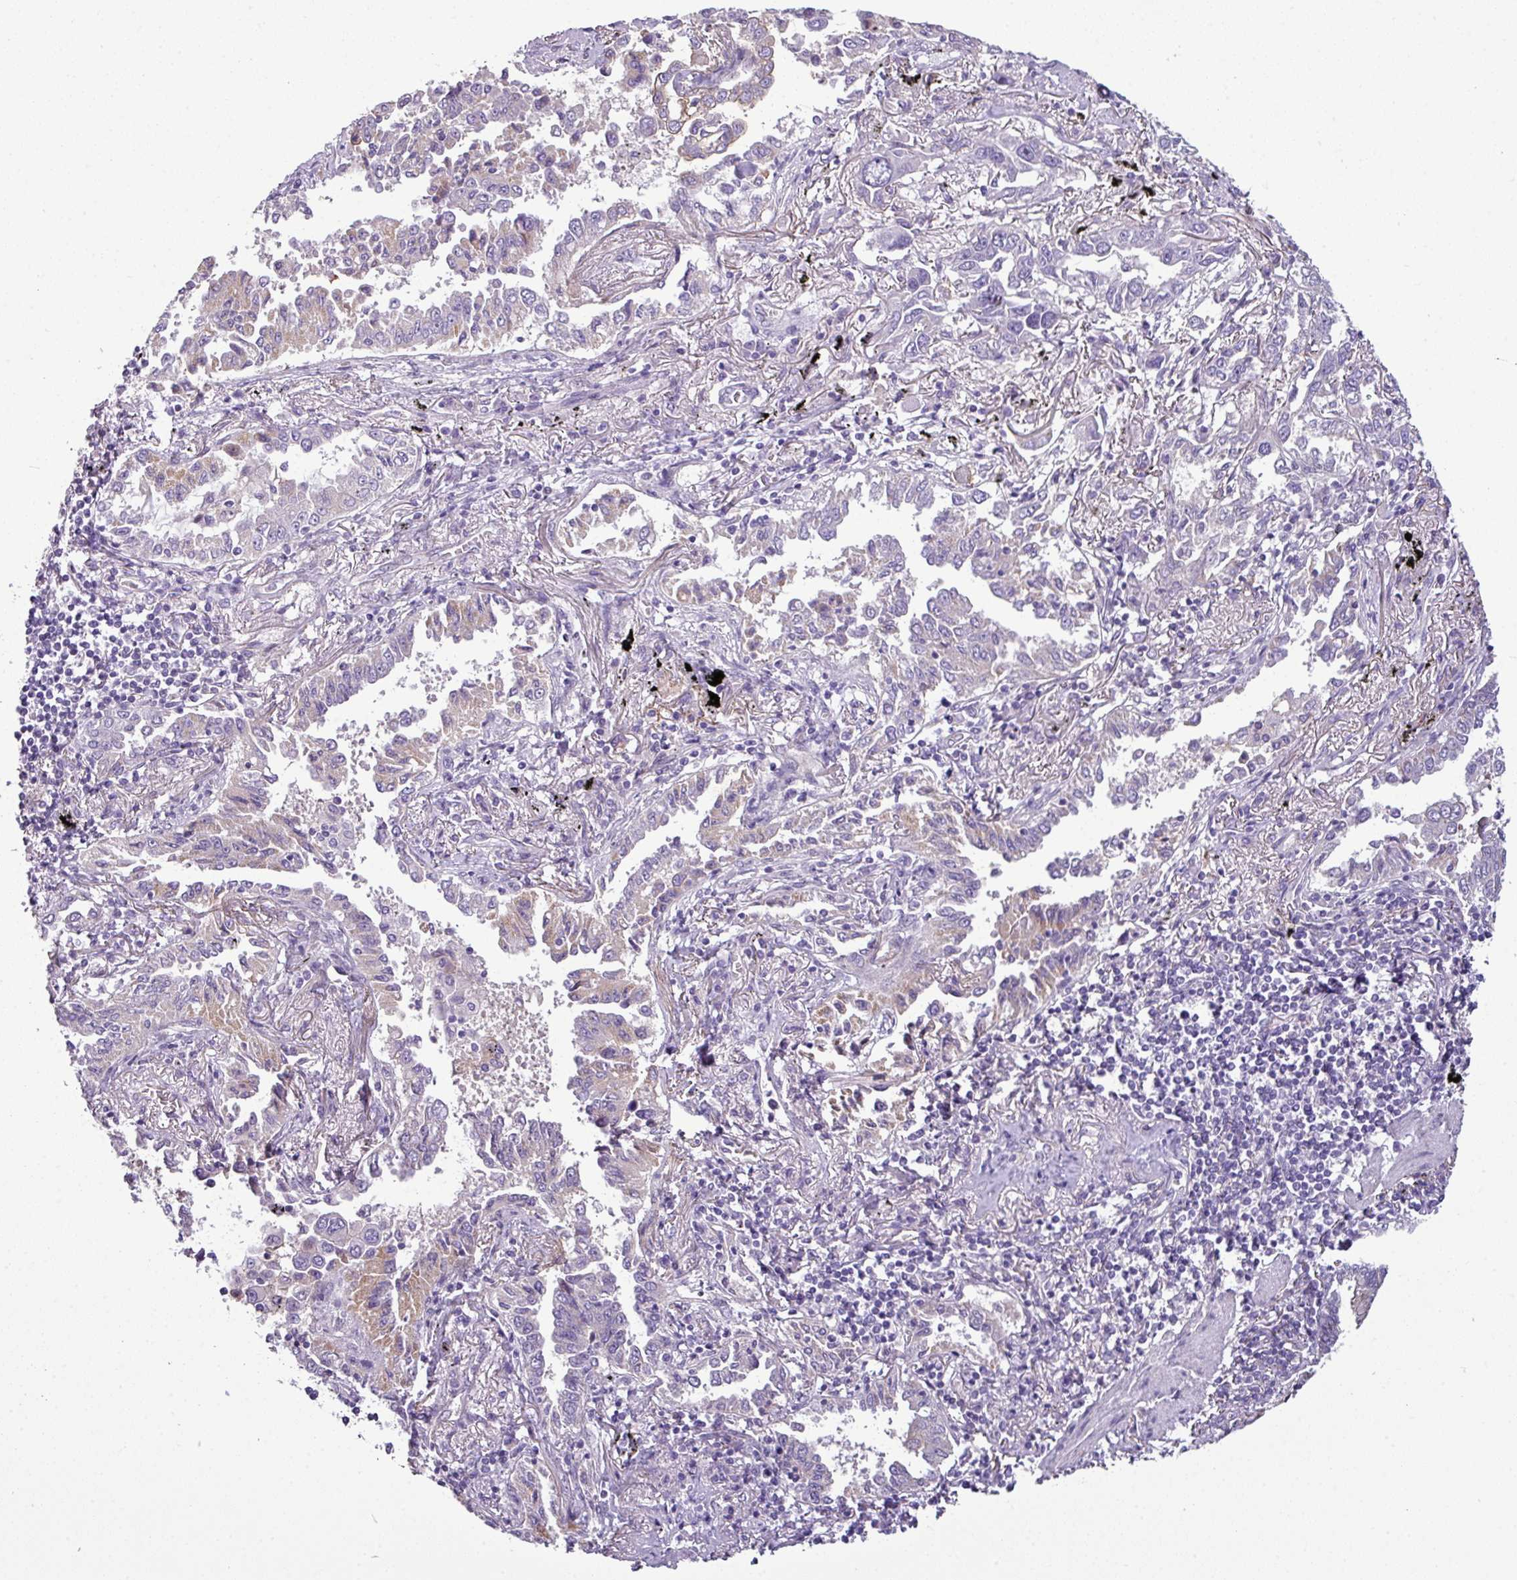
{"staining": {"intensity": "negative", "quantity": "none", "location": "none"}, "tissue": "lung cancer", "cell_type": "Tumor cells", "image_type": "cancer", "snomed": [{"axis": "morphology", "description": "Adenocarcinoma, NOS"}, {"axis": "topography", "description": "Lung"}], "caption": "An image of human lung cancer is negative for staining in tumor cells.", "gene": "TMEM178B", "patient": {"sex": "male", "age": 67}}